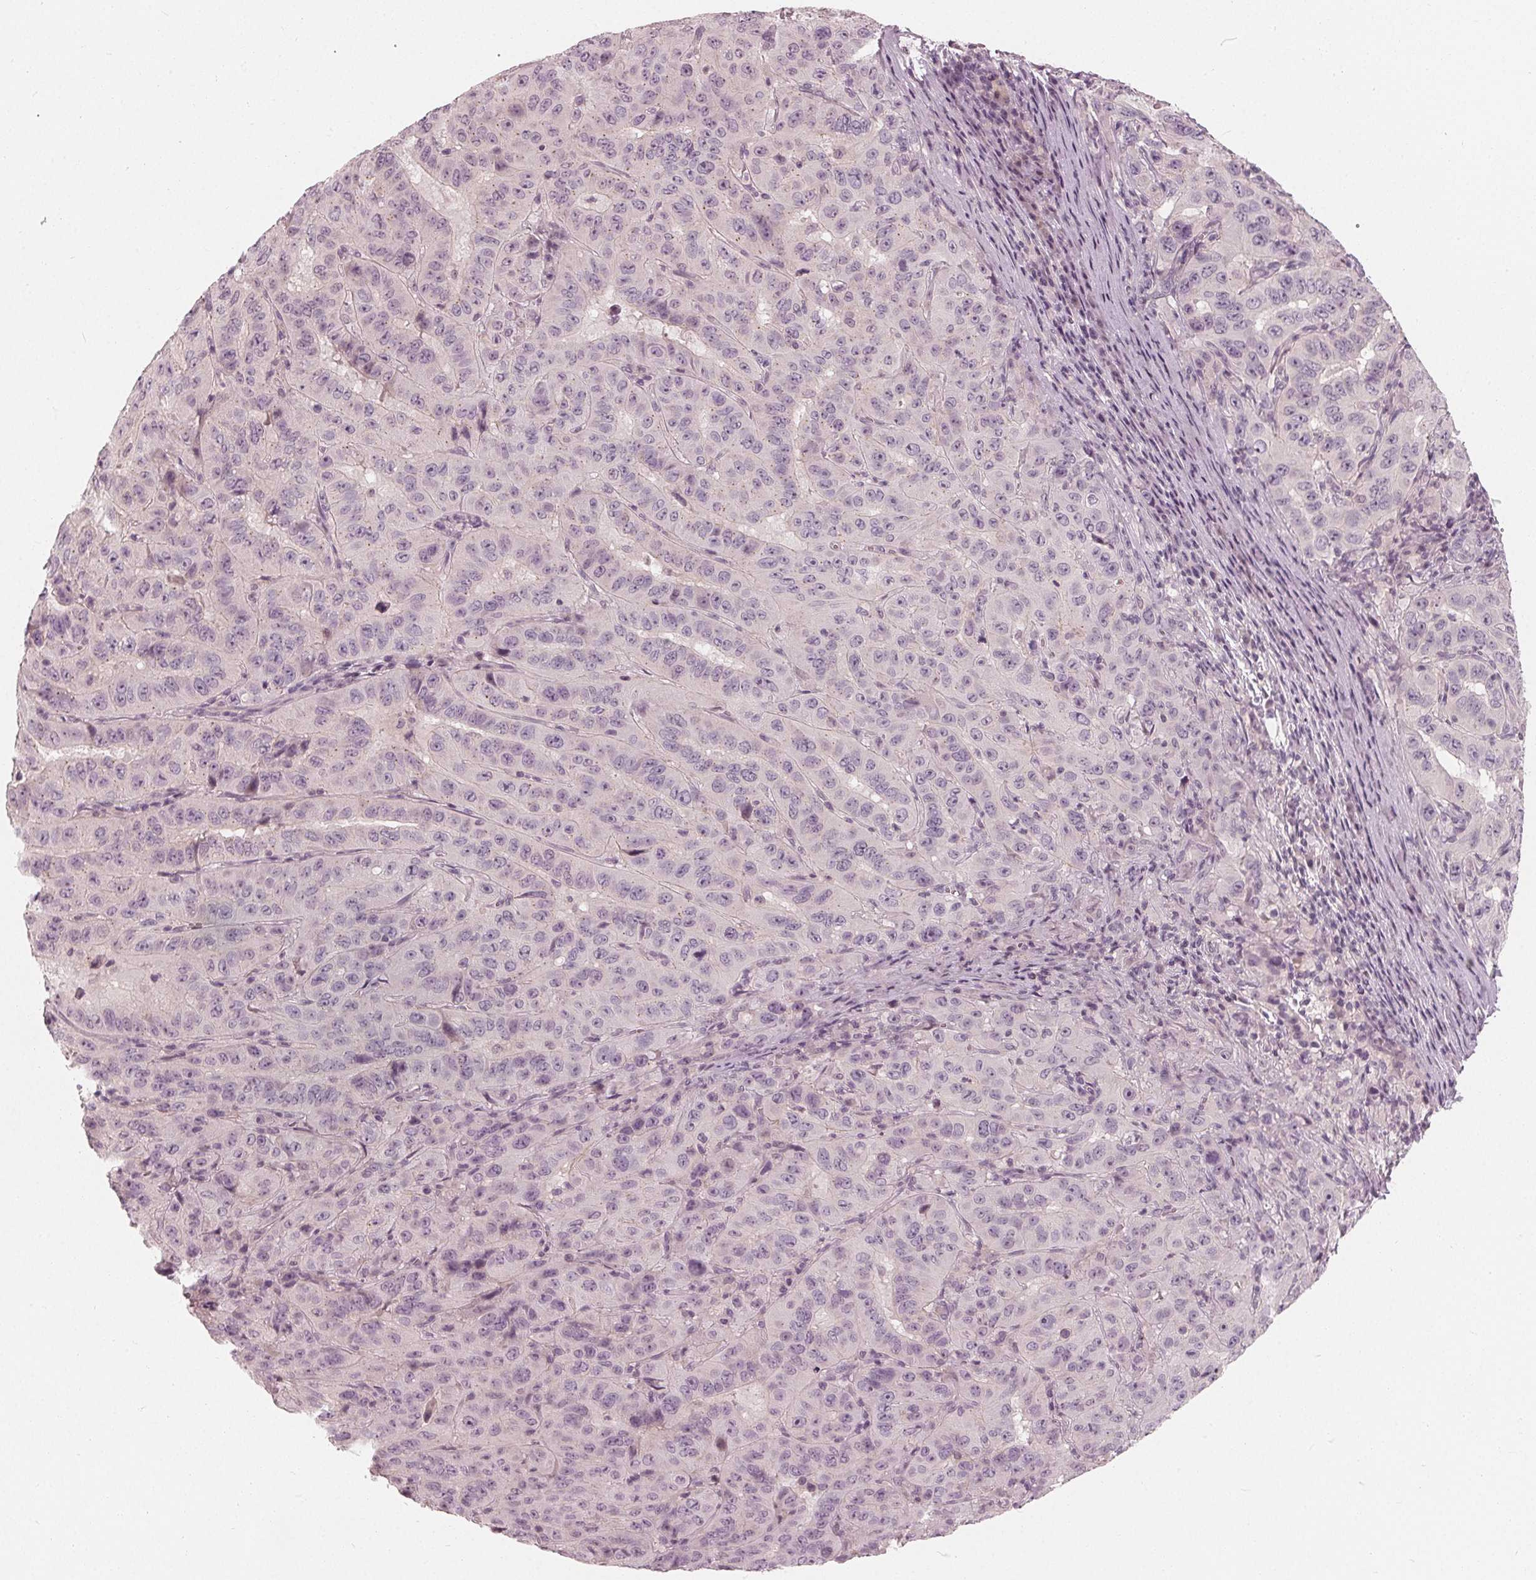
{"staining": {"intensity": "negative", "quantity": "none", "location": "none"}, "tissue": "pancreatic cancer", "cell_type": "Tumor cells", "image_type": "cancer", "snomed": [{"axis": "morphology", "description": "Adenocarcinoma, NOS"}, {"axis": "topography", "description": "Pancreas"}], "caption": "The image reveals no staining of tumor cells in adenocarcinoma (pancreatic).", "gene": "SAT2", "patient": {"sex": "male", "age": 63}}